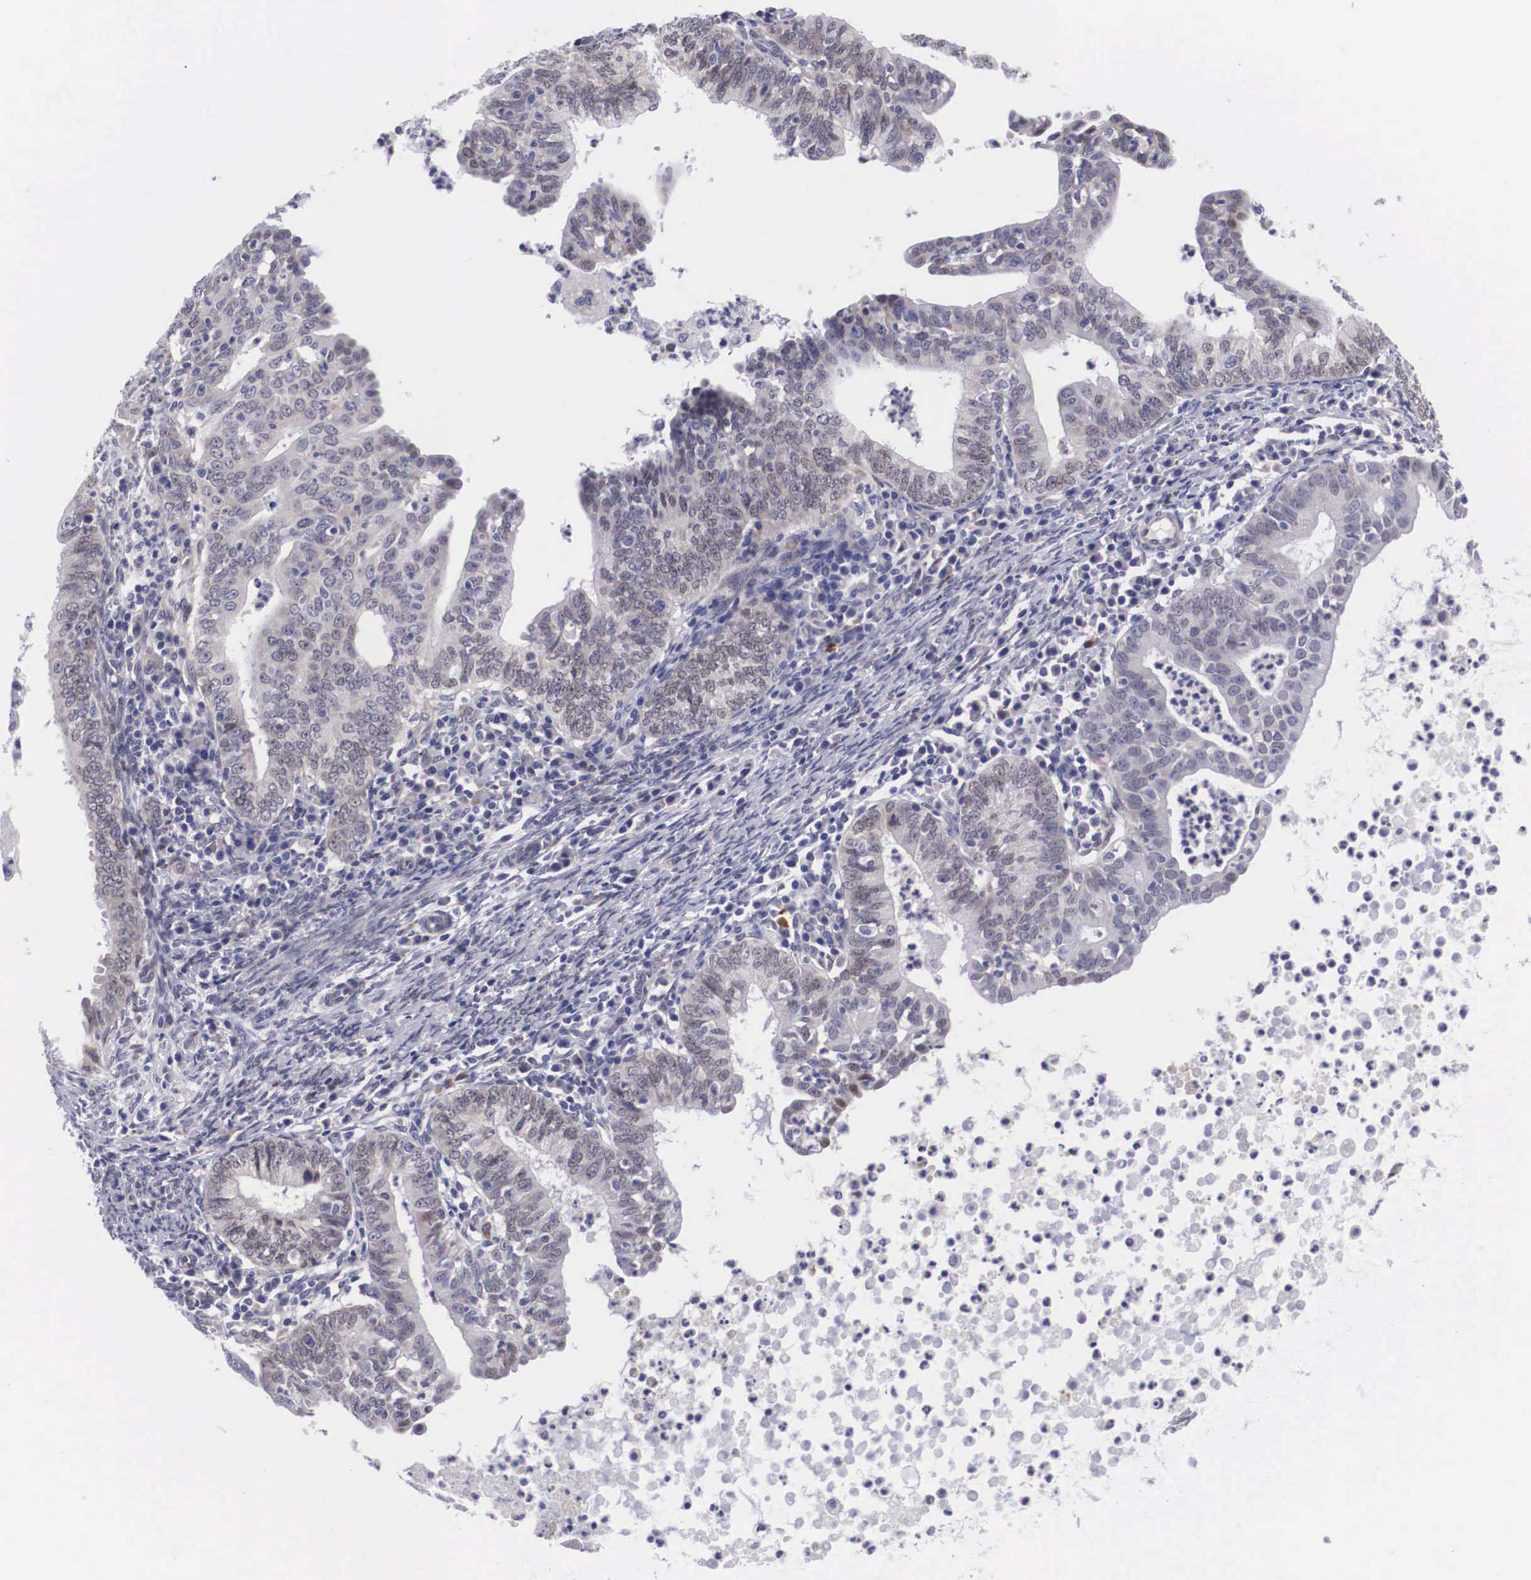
{"staining": {"intensity": "weak", "quantity": "25%-75%", "location": "cytoplasmic/membranous"}, "tissue": "endometrial cancer", "cell_type": "Tumor cells", "image_type": "cancer", "snomed": [{"axis": "morphology", "description": "Adenocarcinoma, NOS"}, {"axis": "topography", "description": "Endometrium"}], "caption": "This image shows endometrial cancer (adenocarcinoma) stained with IHC to label a protein in brown. The cytoplasmic/membranous of tumor cells show weak positivity for the protein. Nuclei are counter-stained blue.", "gene": "SOX11", "patient": {"sex": "female", "age": 66}}